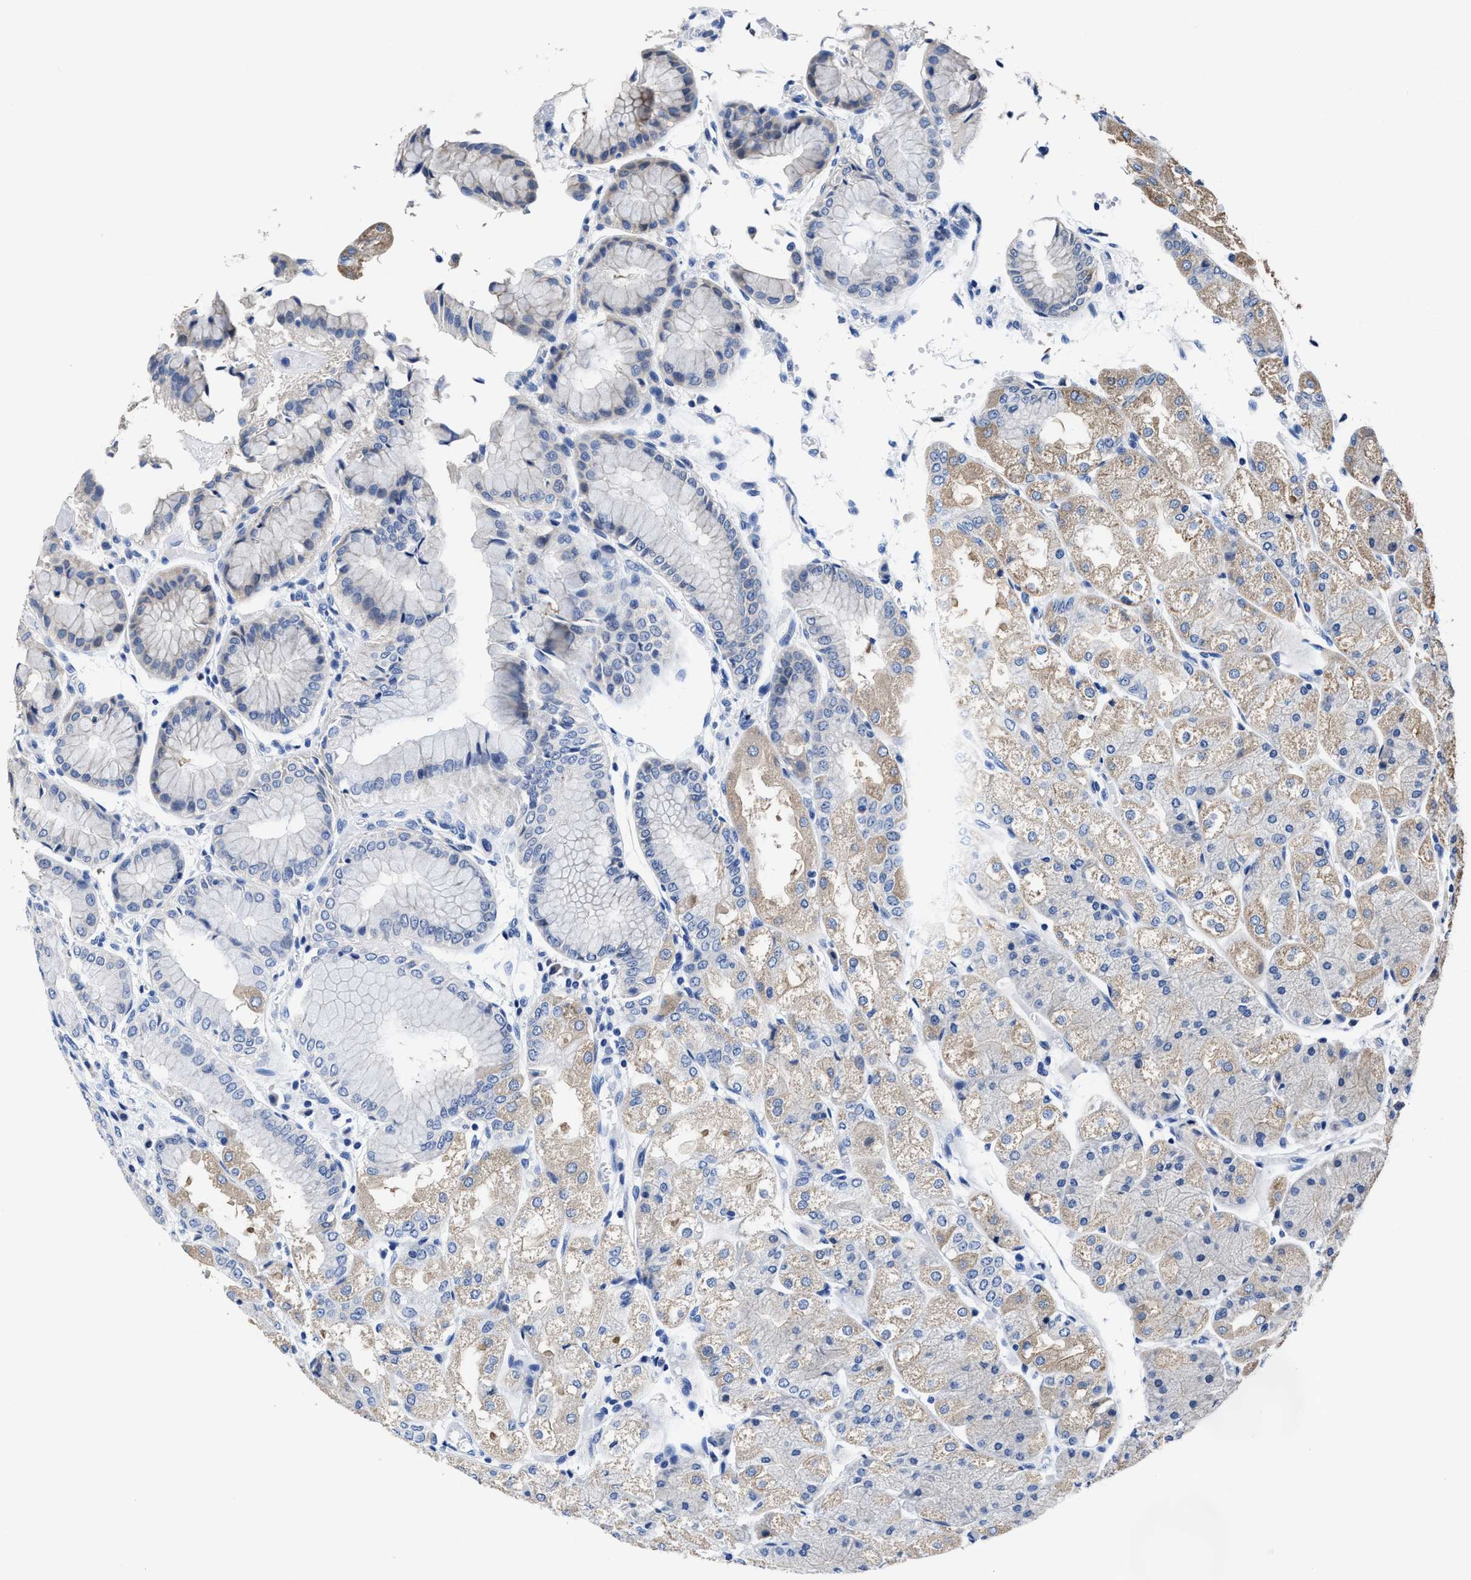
{"staining": {"intensity": "weak", "quantity": "25%-75%", "location": "cytoplasmic/membranous"}, "tissue": "stomach", "cell_type": "Glandular cells", "image_type": "normal", "snomed": [{"axis": "morphology", "description": "Normal tissue, NOS"}, {"axis": "topography", "description": "Stomach, upper"}], "caption": "Immunohistochemistry (IHC) photomicrograph of normal human stomach stained for a protein (brown), which shows low levels of weak cytoplasmic/membranous staining in about 25%-75% of glandular cells.", "gene": "HOOK1", "patient": {"sex": "male", "age": 72}}